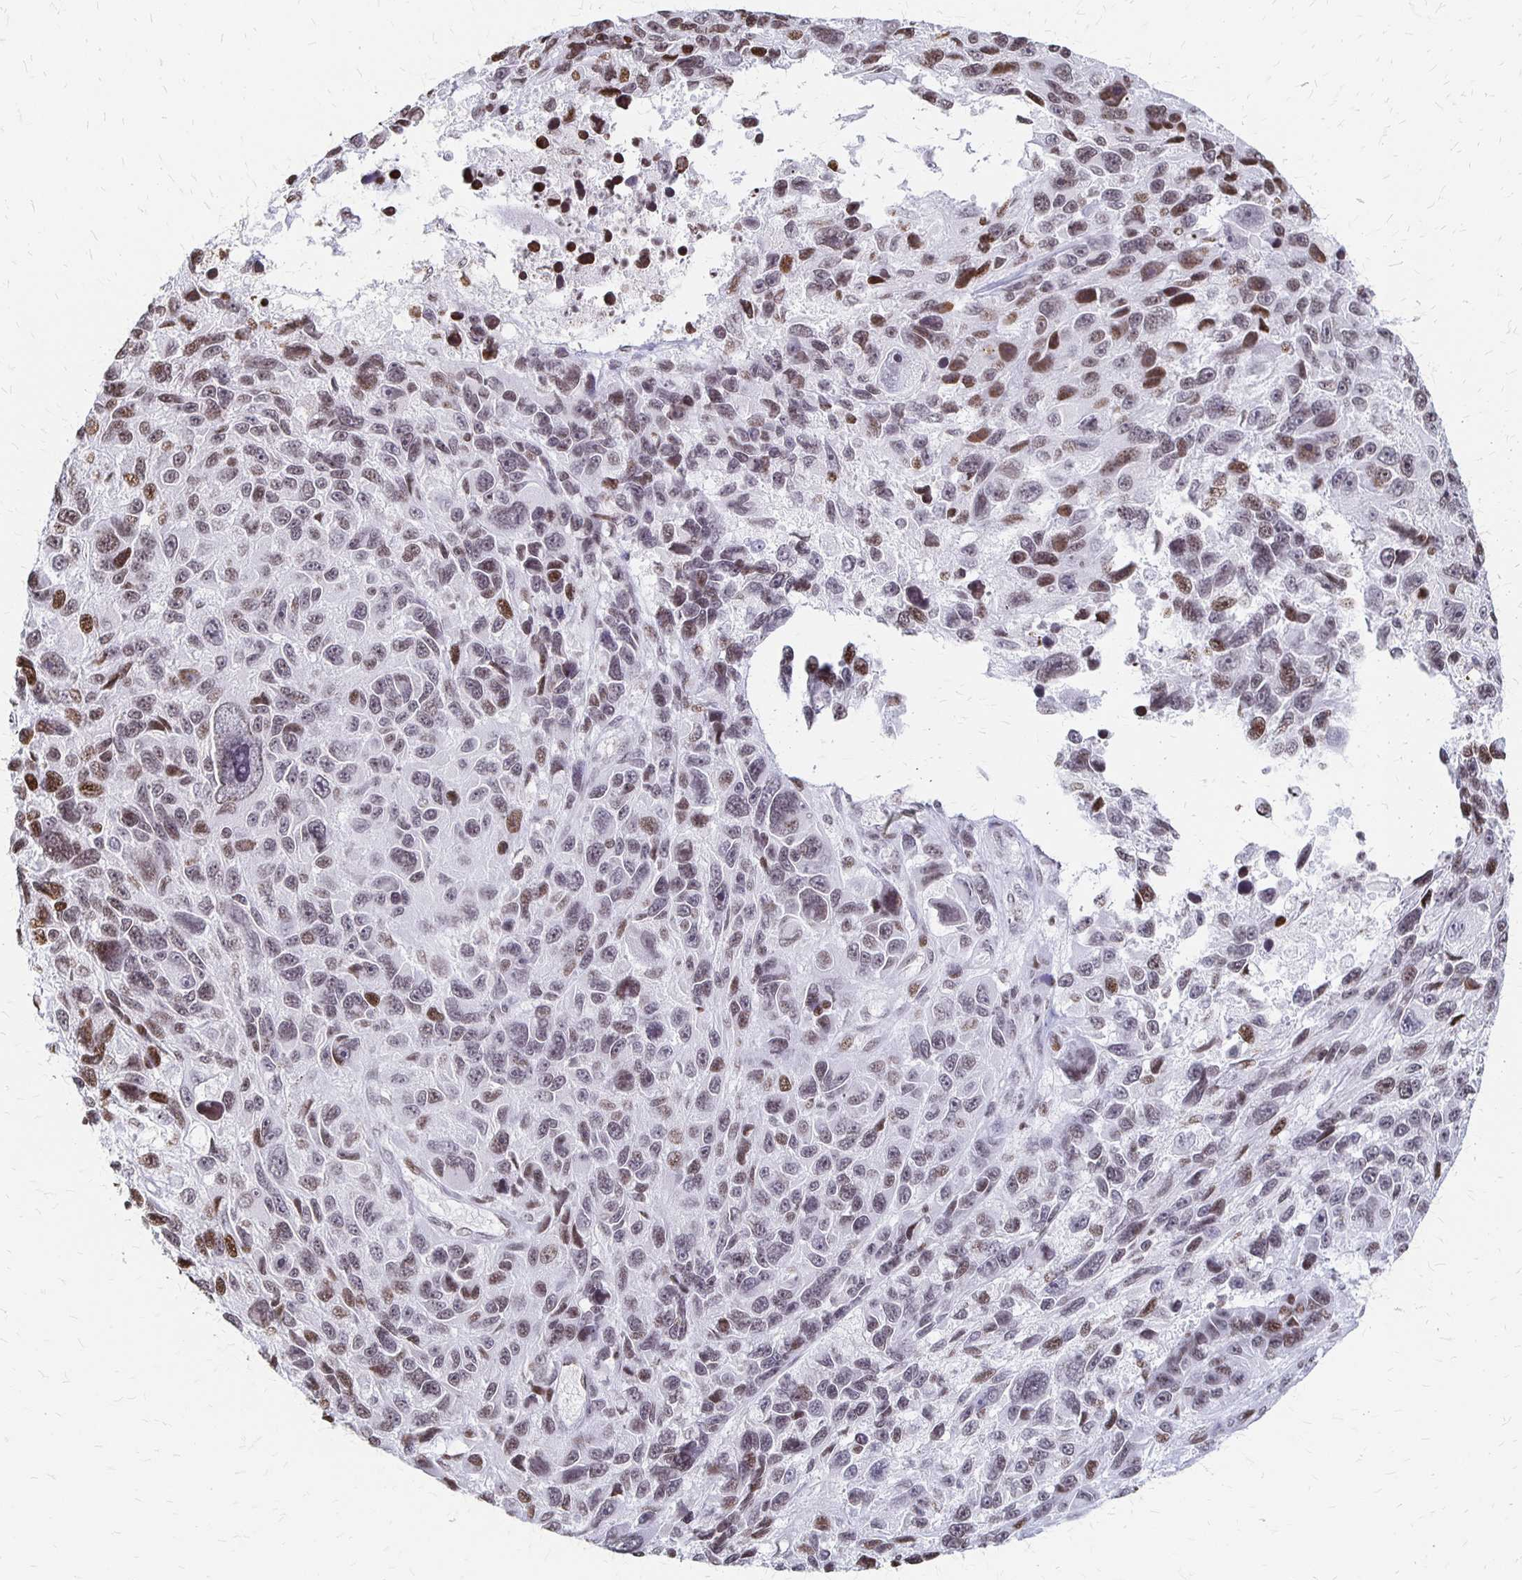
{"staining": {"intensity": "moderate", "quantity": ">75%", "location": "nuclear"}, "tissue": "melanoma", "cell_type": "Tumor cells", "image_type": "cancer", "snomed": [{"axis": "morphology", "description": "Malignant melanoma, NOS"}, {"axis": "topography", "description": "Skin"}], "caption": "Moderate nuclear staining is seen in about >75% of tumor cells in melanoma.", "gene": "ZNF280C", "patient": {"sex": "male", "age": 53}}